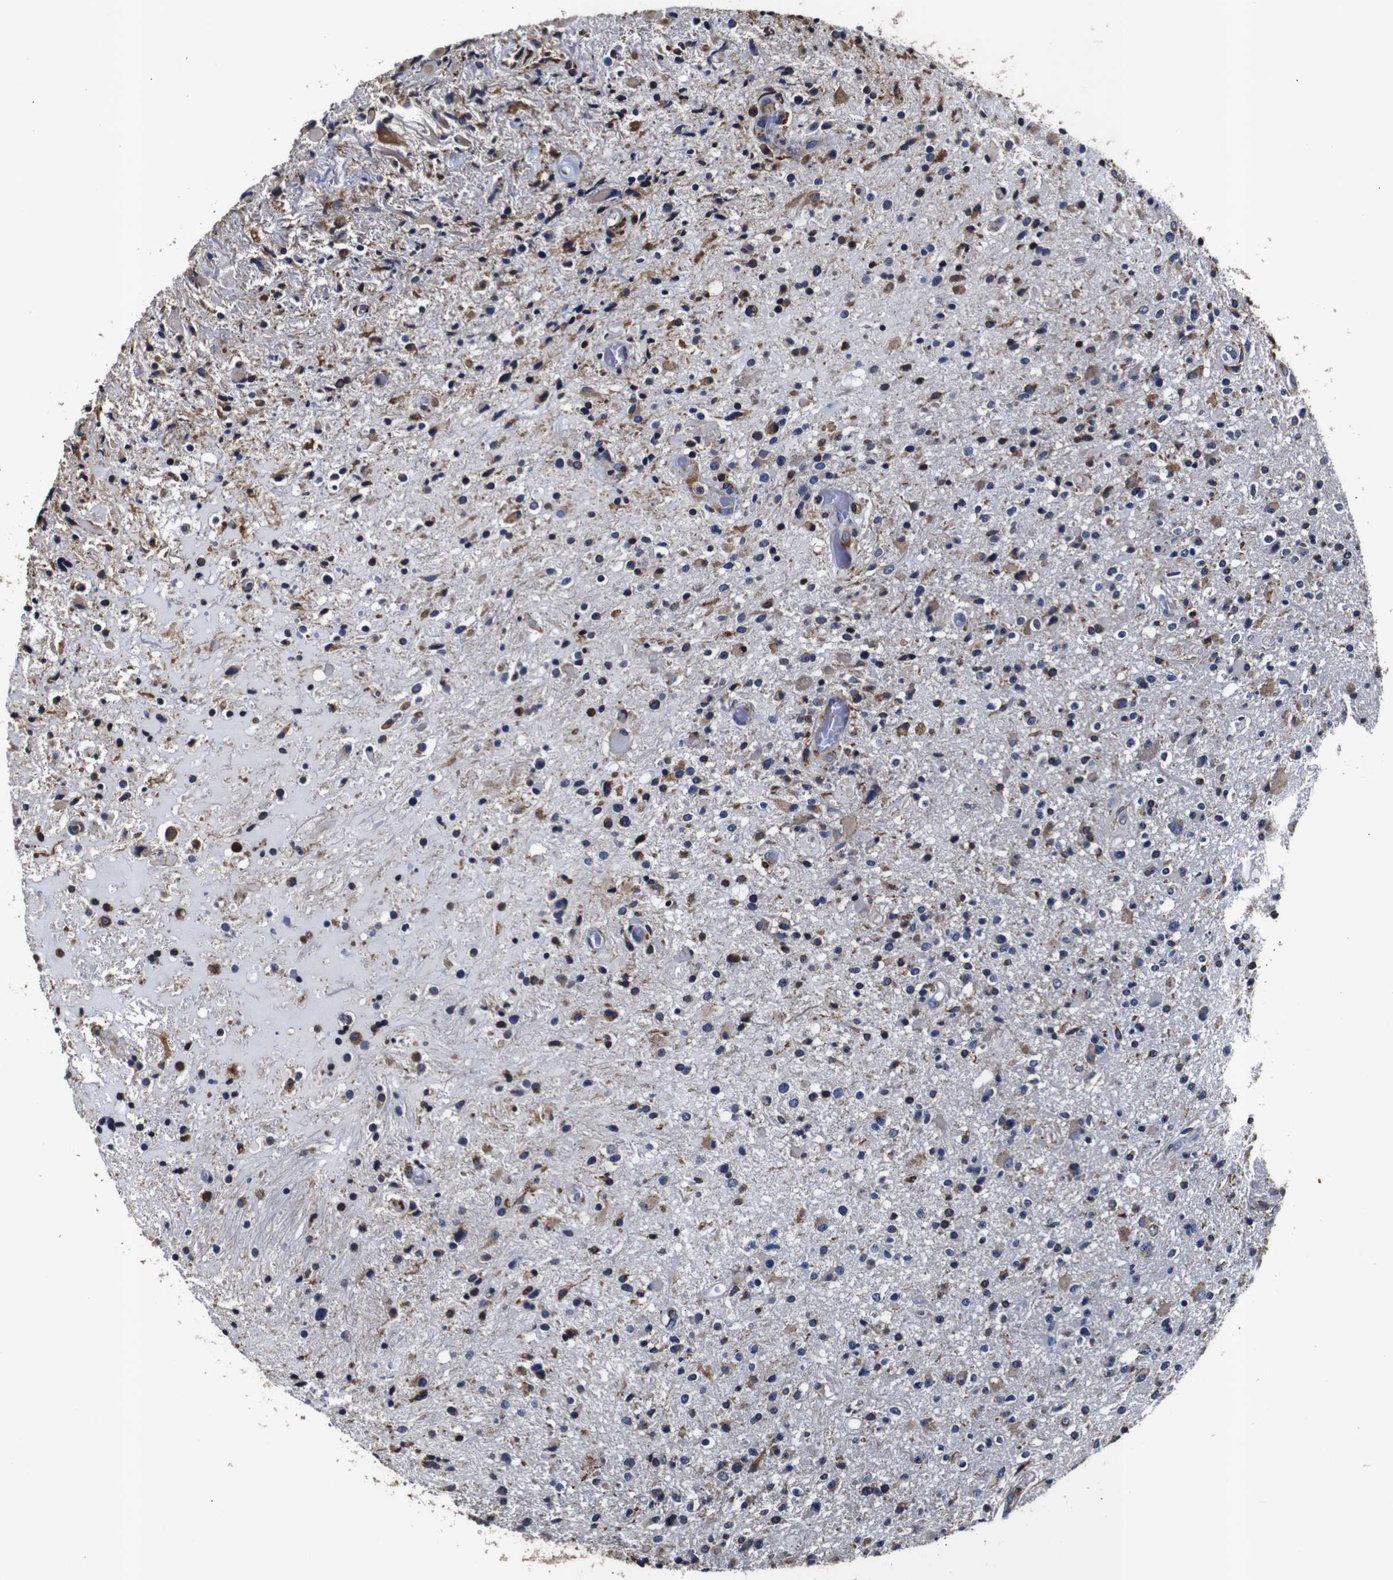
{"staining": {"intensity": "moderate", "quantity": "25%-75%", "location": "cytoplasmic/membranous"}, "tissue": "glioma", "cell_type": "Tumor cells", "image_type": "cancer", "snomed": [{"axis": "morphology", "description": "Glioma, malignant, High grade"}, {"axis": "topography", "description": "Brain"}], "caption": "Immunohistochemistry (IHC) micrograph of human malignant glioma (high-grade) stained for a protein (brown), which shows medium levels of moderate cytoplasmic/membranous expression in approximately 25%-75% of tumor cells.", "gene": "PPIB", "patient": {"sex": "male", "age": 33}}